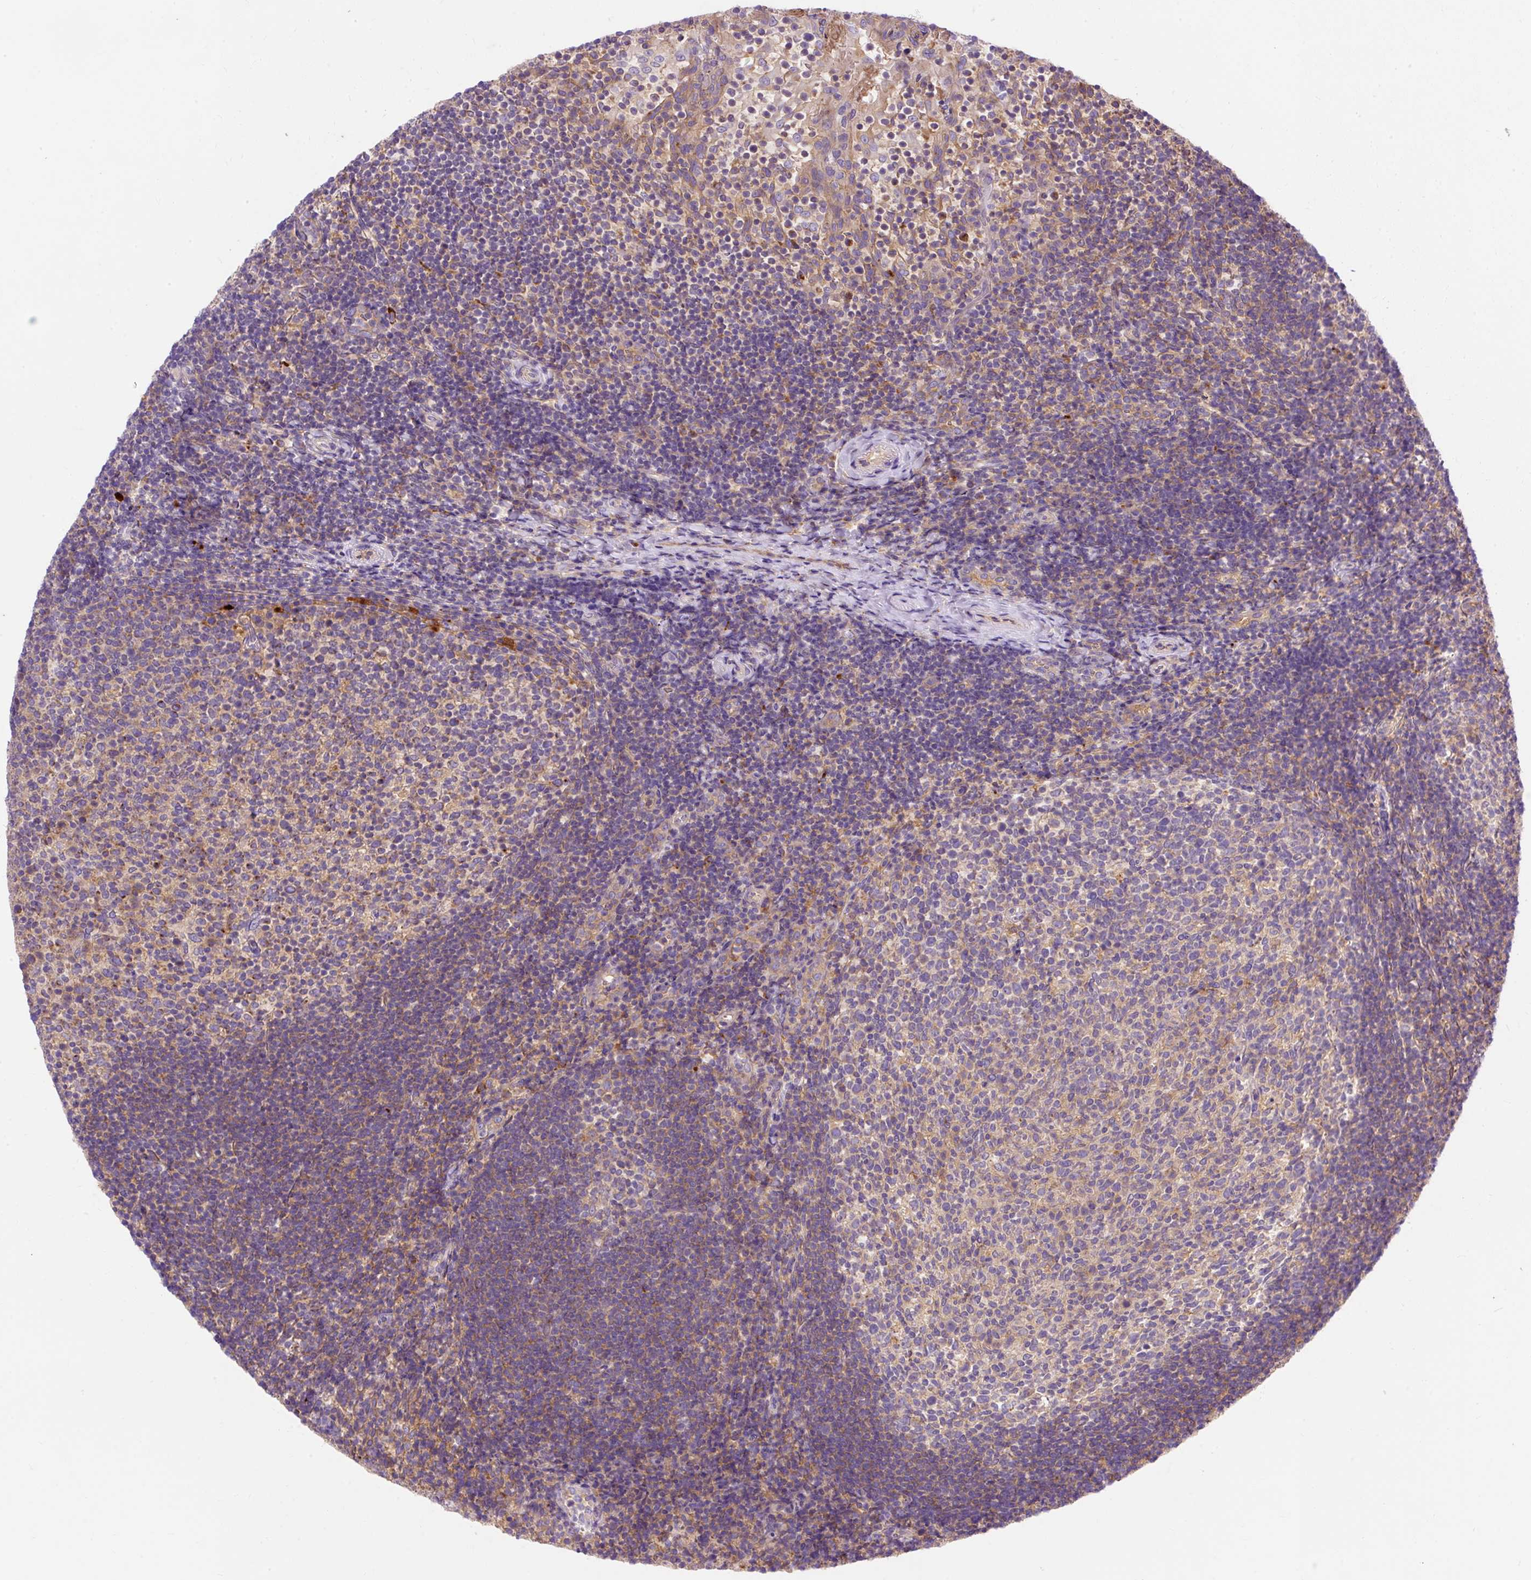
{"staining": {"intensity": "moderate", "quantity": "<25%", "location": "cytoplasmic/membranous"}, "tissue": "tonsil", "cell_type": "Germinal center cells", "image_type": "normal", "snomed": [{"axis": "morphology", "description": "Normal tissue, NOS"}, {"axis": "topography", "description": "Tonsil"}], "caption": "Protein expression analysis of benign tonsil exhibits moderate cytoplasmic/membranous expression in approximately <25% of germinal center cells.", "gene": "OR4K15", "patient": {"sex": "female", "age": 10}}